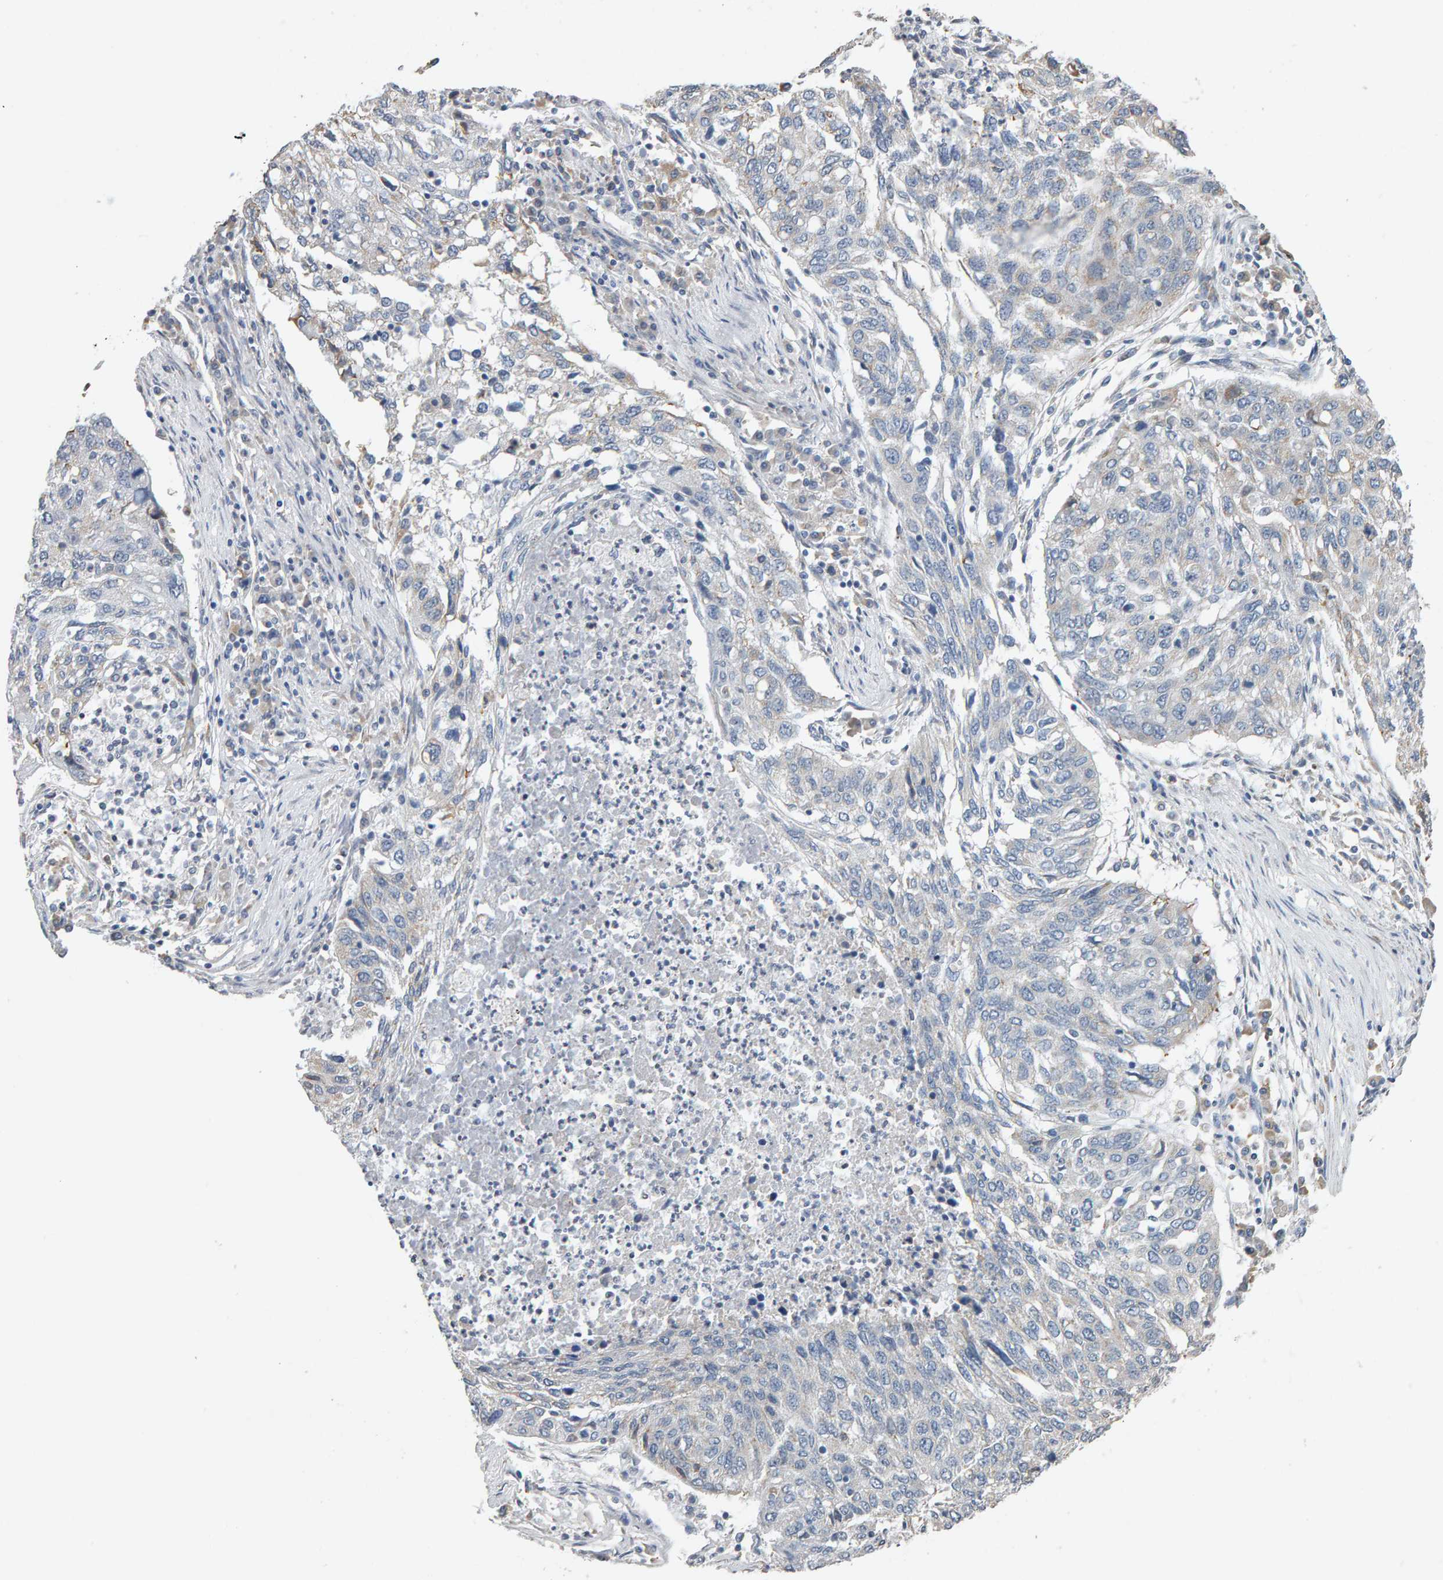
{"staining": {"intensity": "negative", "quantity": "none", "location": "none"}, "tissue": "lung cancer", "cell_type": "Tumor cells", "image_type": "cancer", "snomed": [{"axis": "morphology", "description": "Squamous cell carcinoma, NOS"}, {"axis": "topography", "description": "Lung"}], "caption": "Tumor cells are negative for brown protein staining in lung squamous cell carcinoma. (DAB IHC visualized using brightfield microscopy, high magnification).", "gene": "ADHFE1", "patient": {"sex": "female", "age": 63}}